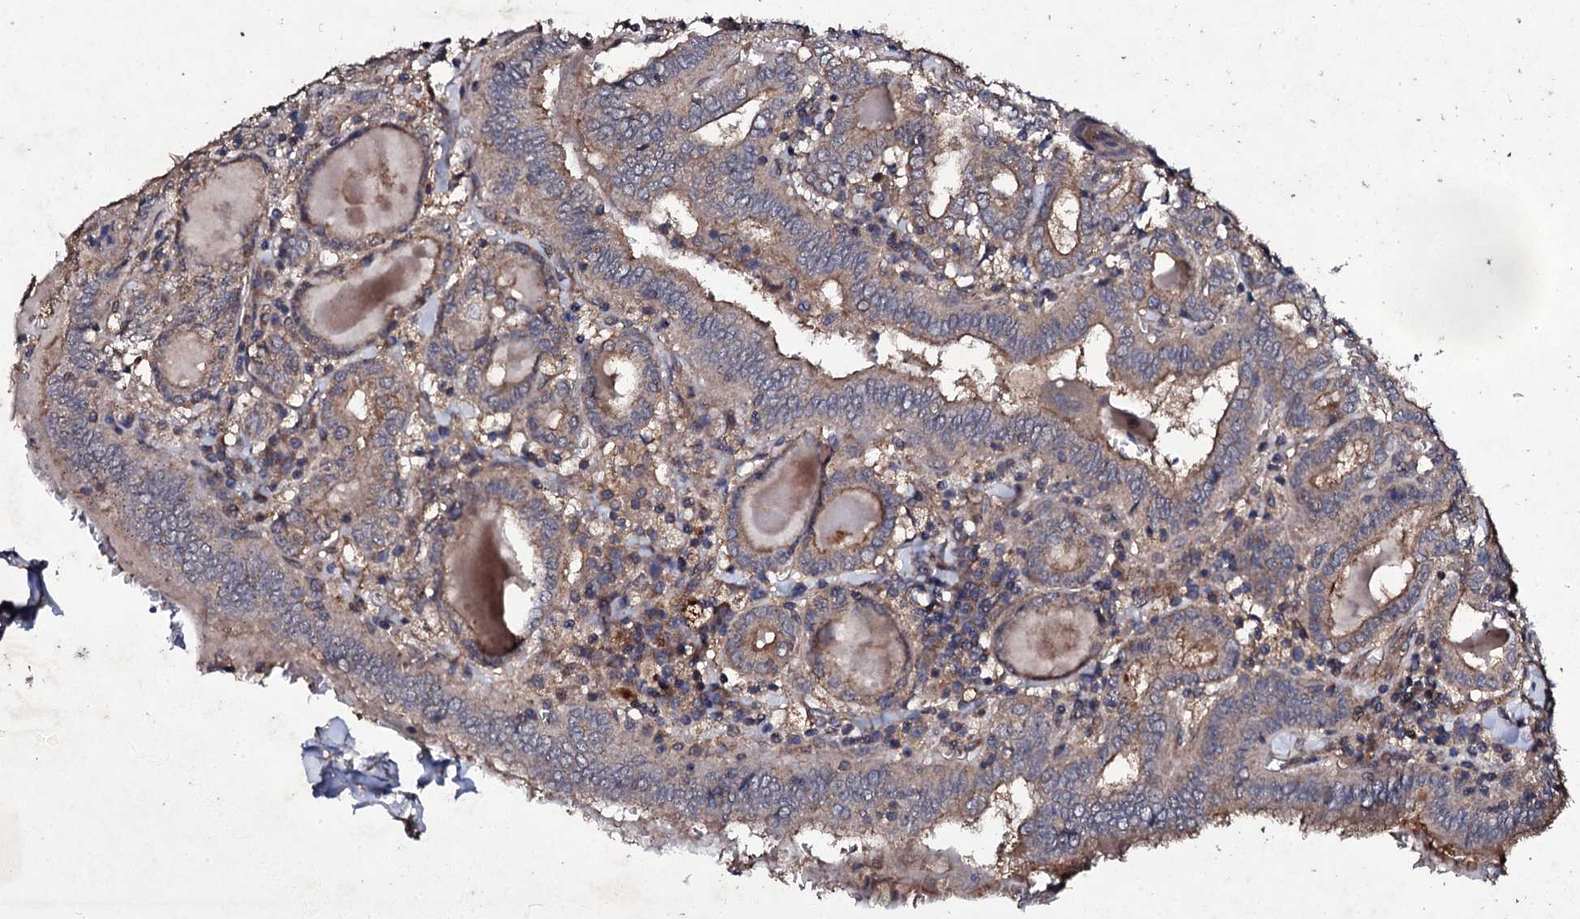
{"staining": {"intensity": "moderate", "quantity": ">75%", "location": "cytoplasmic/membranous"}, "tissue": "thyroid cancer", "cell_type": "Tumor cells", "image_type": "cancer", "snomed": [{"axis": "morphology", "description": "Papillary adenocarcinoma, NOS"}, {"axis": "topography", "description": "Thyroid gland"}], "caption": "Immunohistochemical staining of thyroid cancer (papillary adenocarcinoma) displays moderate cytoplasmic/membranous protein expression in approximately >75% of tumor cells. (DAB (3,3'-diaminobenzidine) IHC with brightfield microscopy, high magnification).", "gene": "MOCOS", "patient": {"sex": "female", "age": 72}}